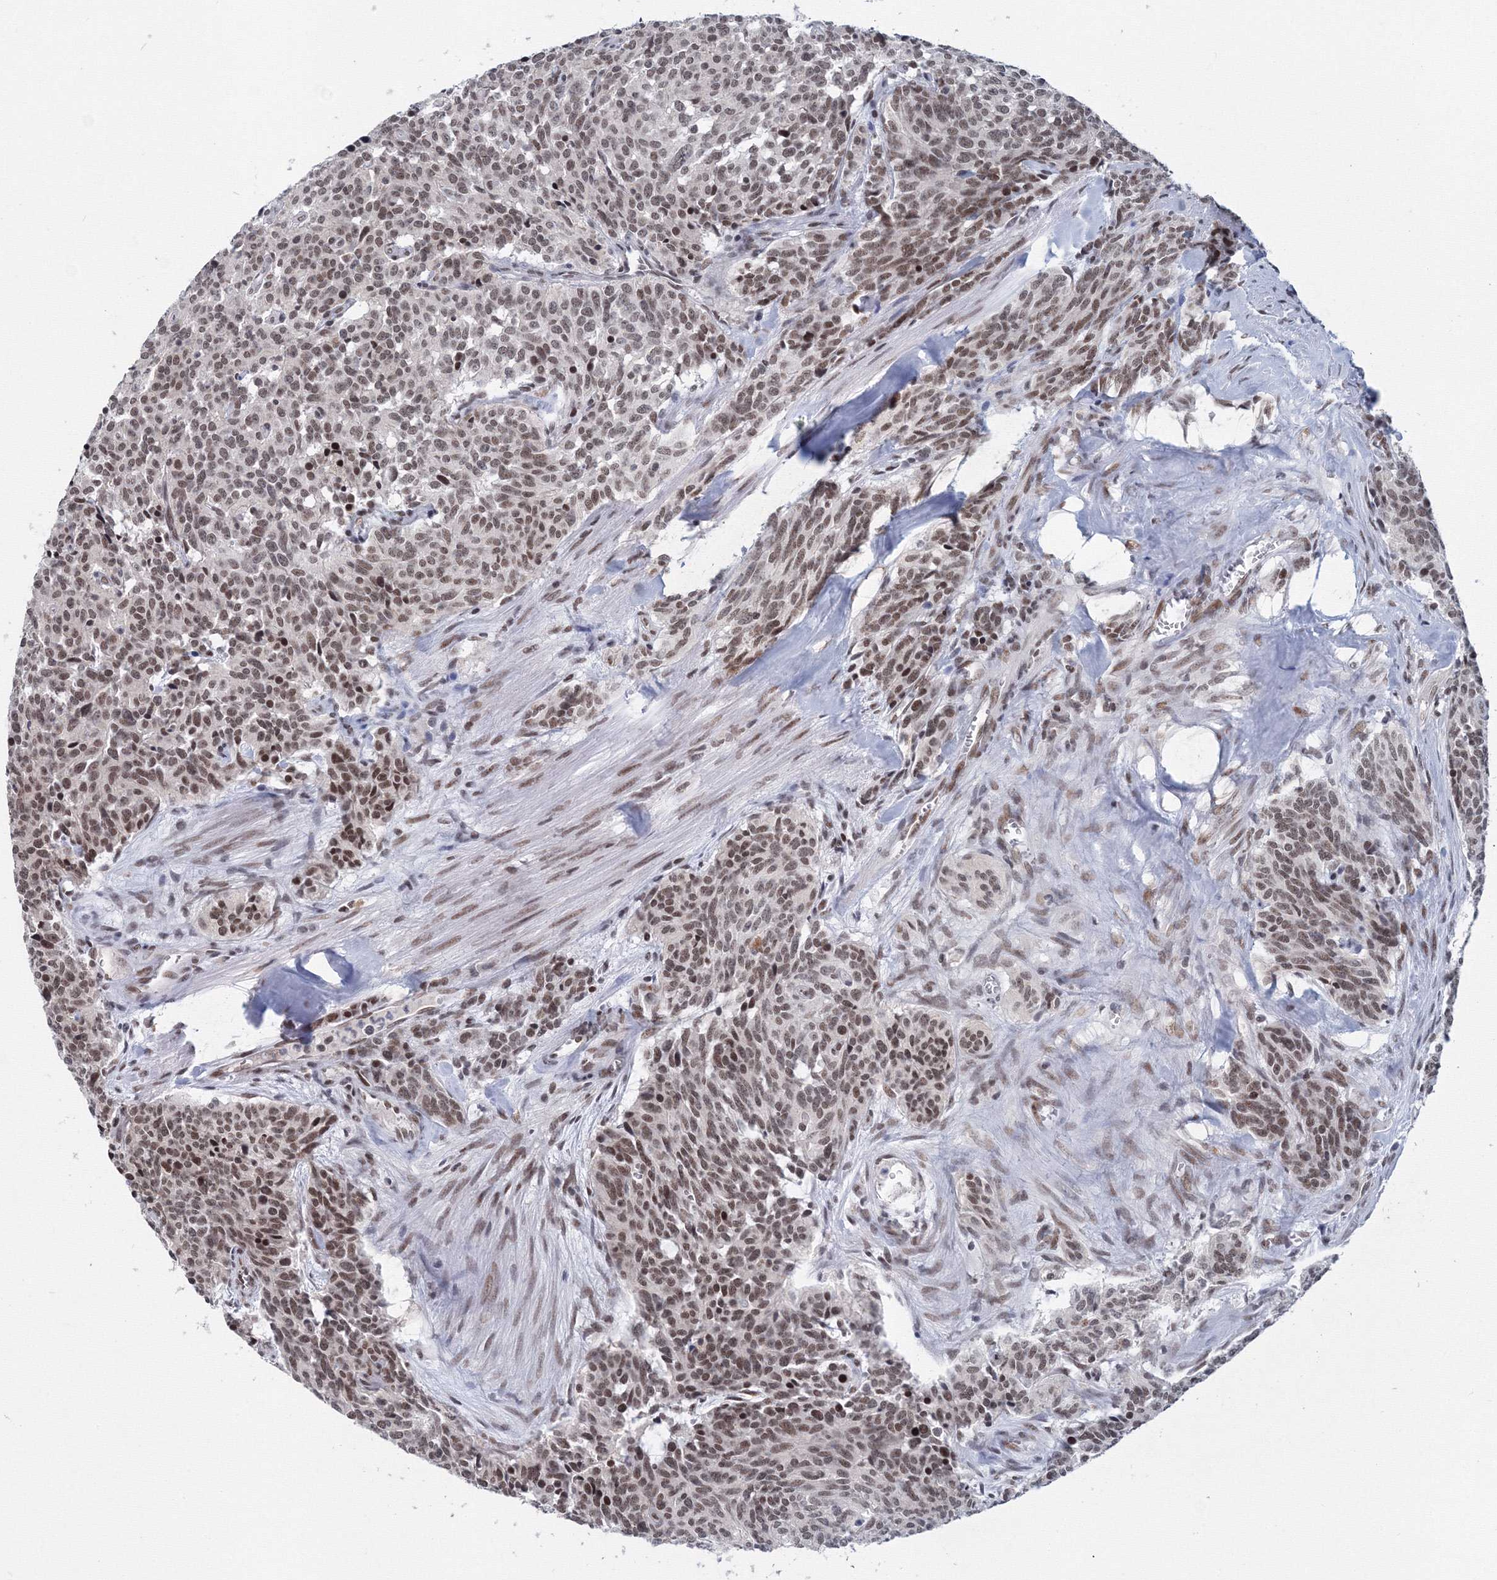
{"staining": {"intensity": "moderate", "quantity": ">75%", "location": "nuclear"}, "tissue": "carcinoid", "cell_type": "Tumor cells", "image_type": "cancer", "snomed": [{"axis": "morphology", "description": "Carcinoid, malignant, NOS"}, {"axis": "topography", "description": "Lung"}], "caption": "Carcinoid stained with a brown dye exhibits moderate nuclear positive positivity in approximately >75% of tumor cells.", "gene": "SF3B6", "patient": {"sex": "female", "age": 46}}